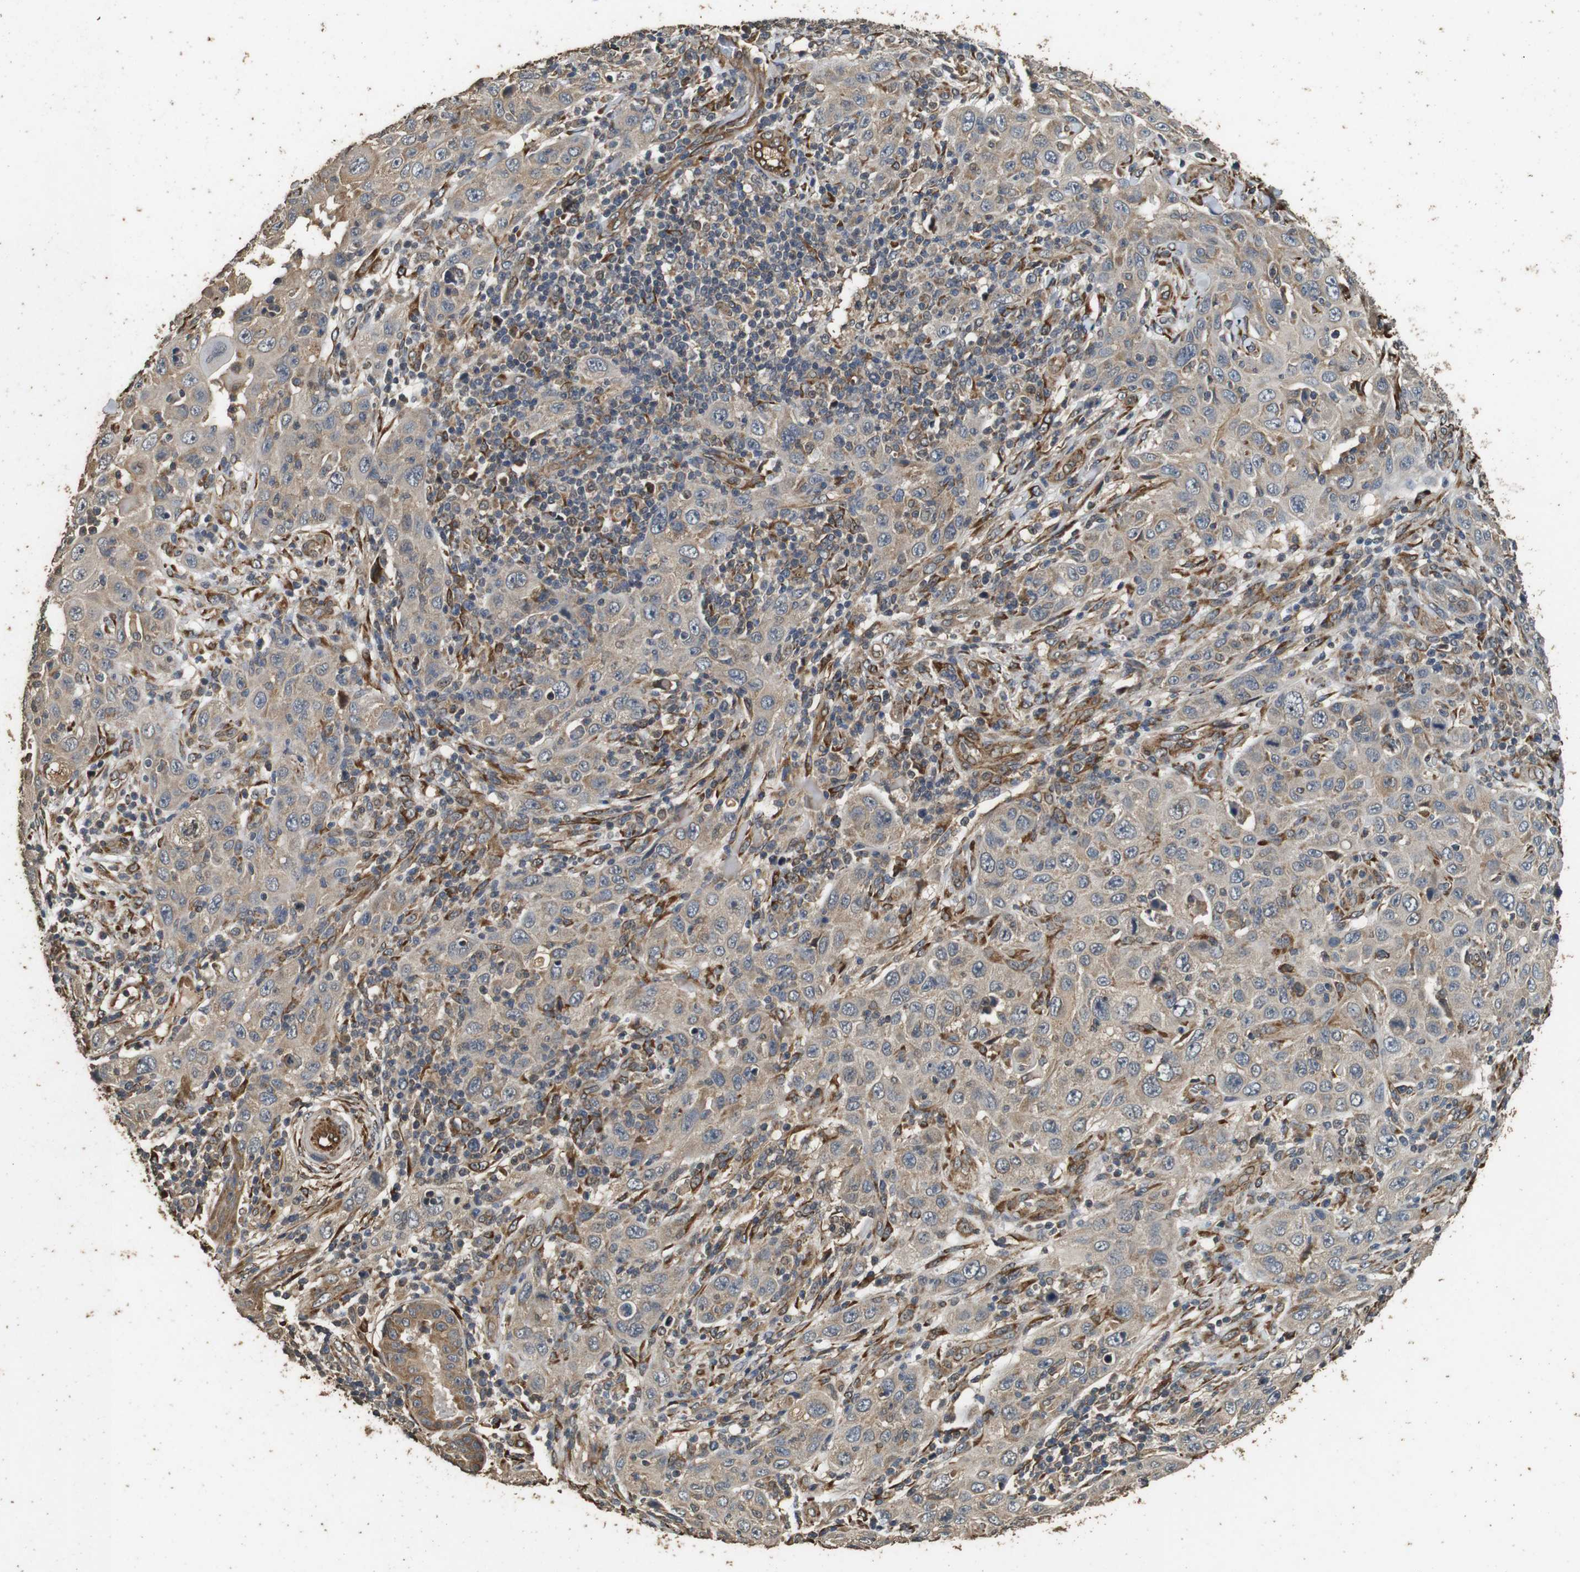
{"staining": {"intensity": "weak", "quantity": ">75%", "location": "cytoplasmic/membranous"}, "tissue": "skin cancer", "cell_type": "Tumor cells", "image_type": "cancer", "snomed": [{"axis": "morphology", "description": "Squamous cell carcinoma, NOS"}, {"axis": "topography", "description": "Skin"}], "caption": "Weak cytoplasmic/membranous expression for a protein is identified in approximately >75% of tumor cells of skin cancer (squamous cell carcinoma) using IHC.", "gene": "CNPY4", "patient": {"sex": "female", "age": 88}}